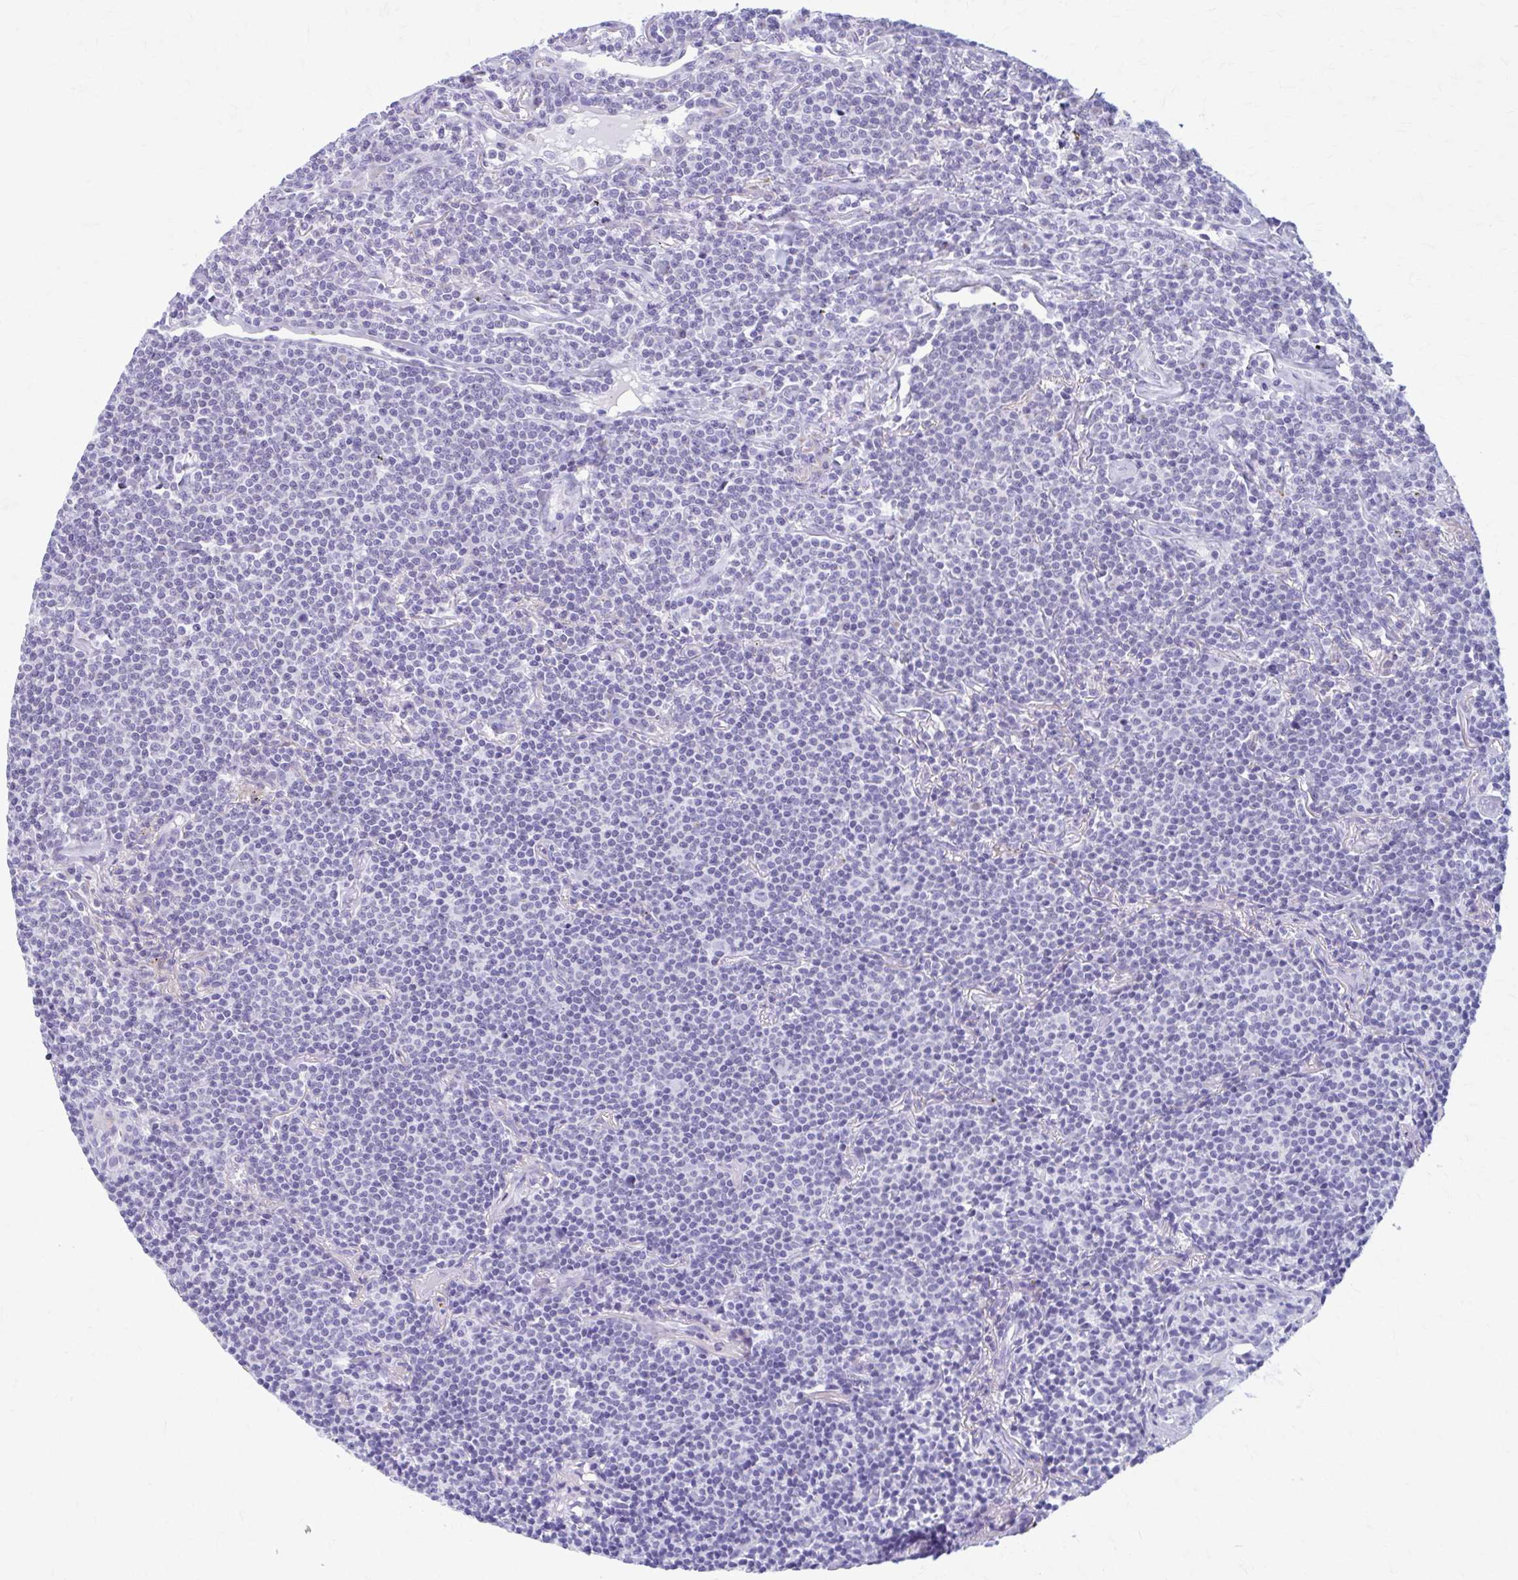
{"staining": {"intensity": "negative", "quantity": "none", "location": "none"}, "tissue": "lymphoma", "cell_type": "Tumor cells", "image_type": "cancer", "snomed": [{"axis": "morphology", "description": "Malignant lymphoma, non-Hodgkin's type, Low grade"}, {"axis": "topography", "description": "Lung"}], "caption": "A photomicrograph of low-grade malignant lymphoma, non-Hodgkin's type stained for a protein reveals no brown staining in tumor cells.", "gene": "KCNE2", "patient": {"sex": "female", "age": 71}}